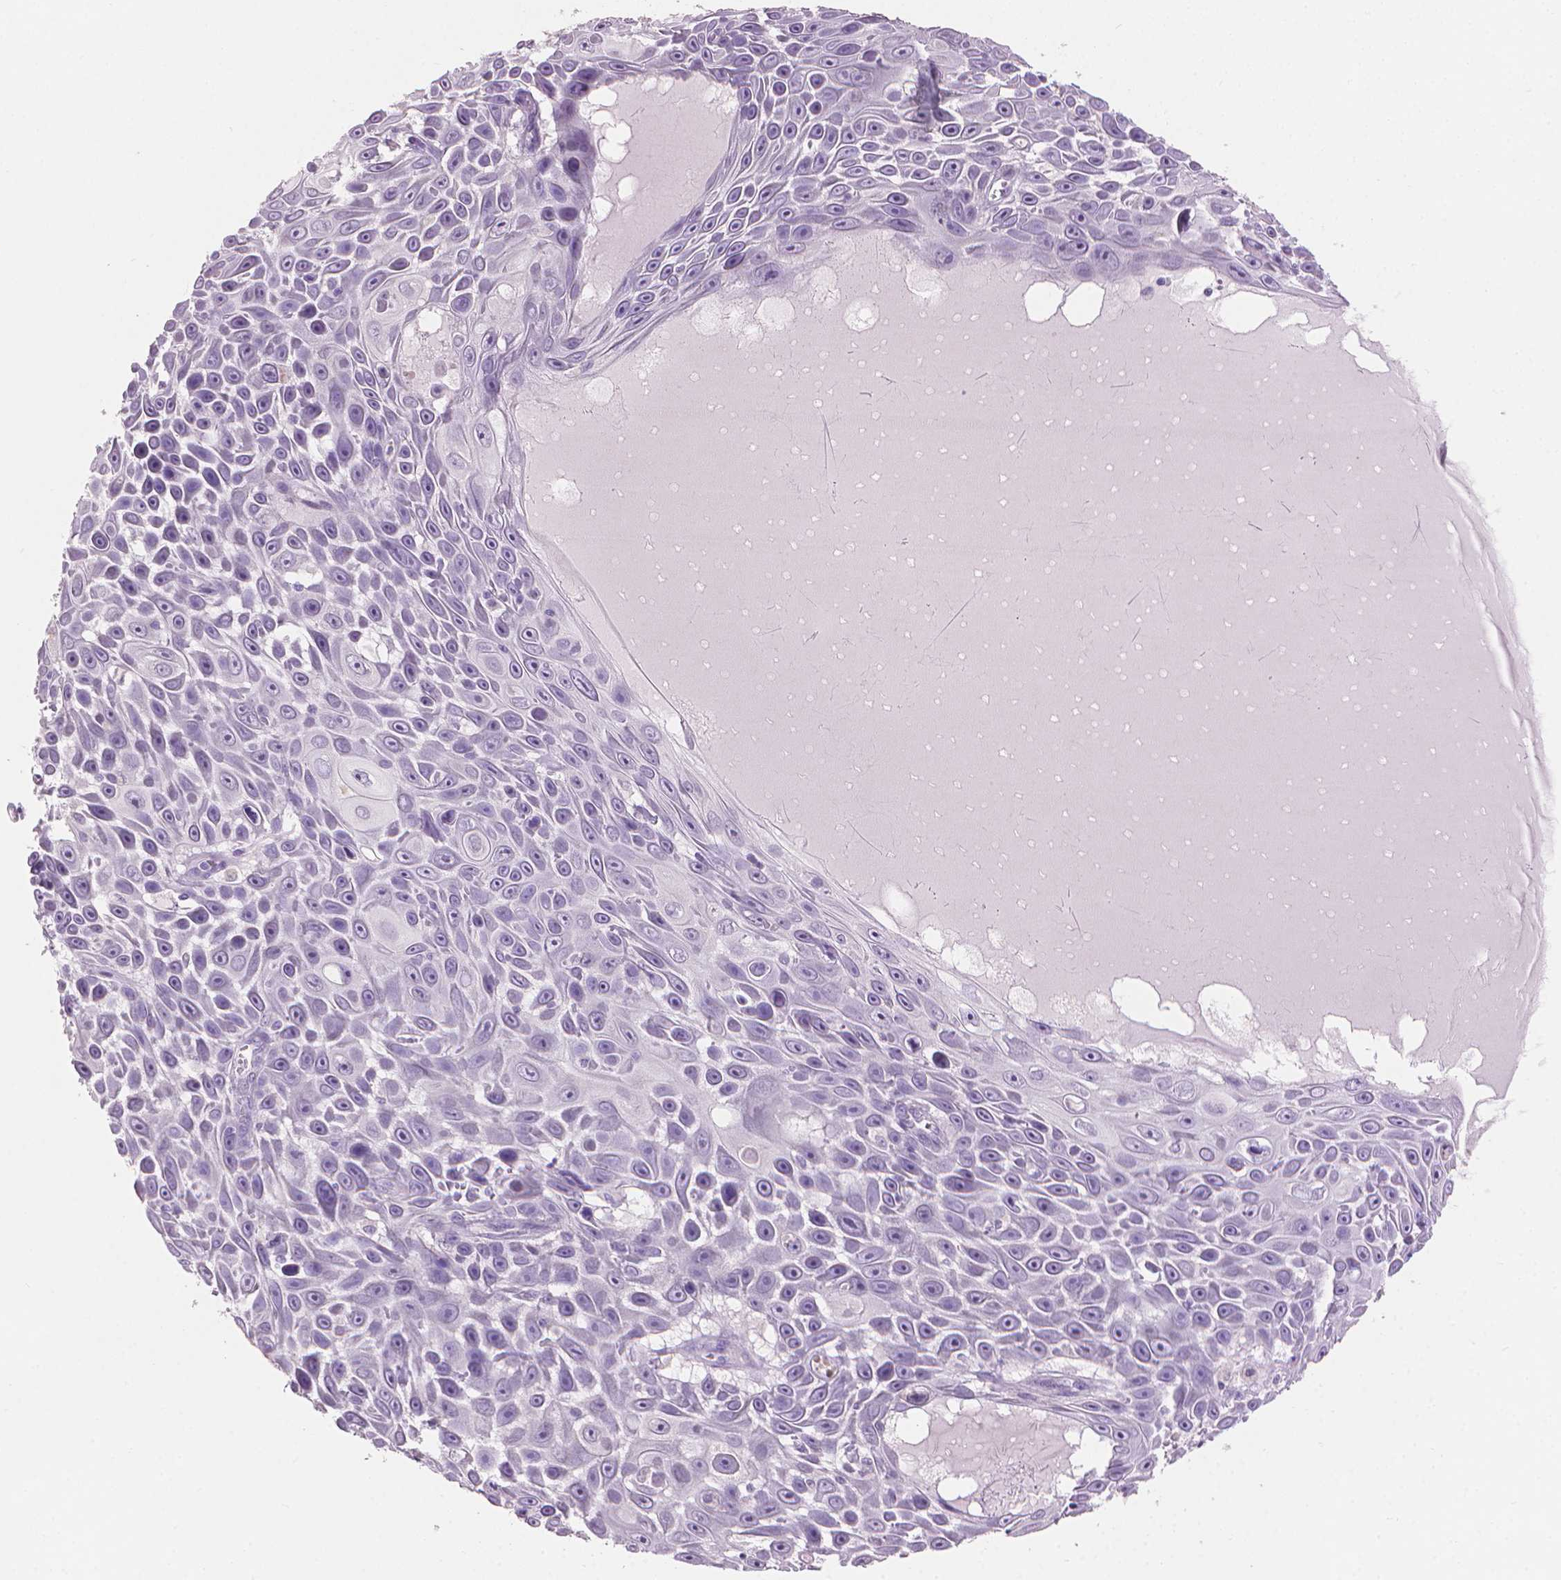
{"staining": {"intensity": "negative", "quantity": "none", "location": "none"}, "tissue": "skin cancer", "cell_type": "Tumor cells", "image_type": "cancer", "snomed": [{"axis": "morphology", "description": "Squamous cell carcinoma, NOS"}, {"axis": "topography", "description": "Skin"}], "caption": "The photomicrograph shows no significant staining in tumor cells of skin squamous cell carcinoma.", "gene": "MLANA", "patient": {"sex": "male", "age": 82}}